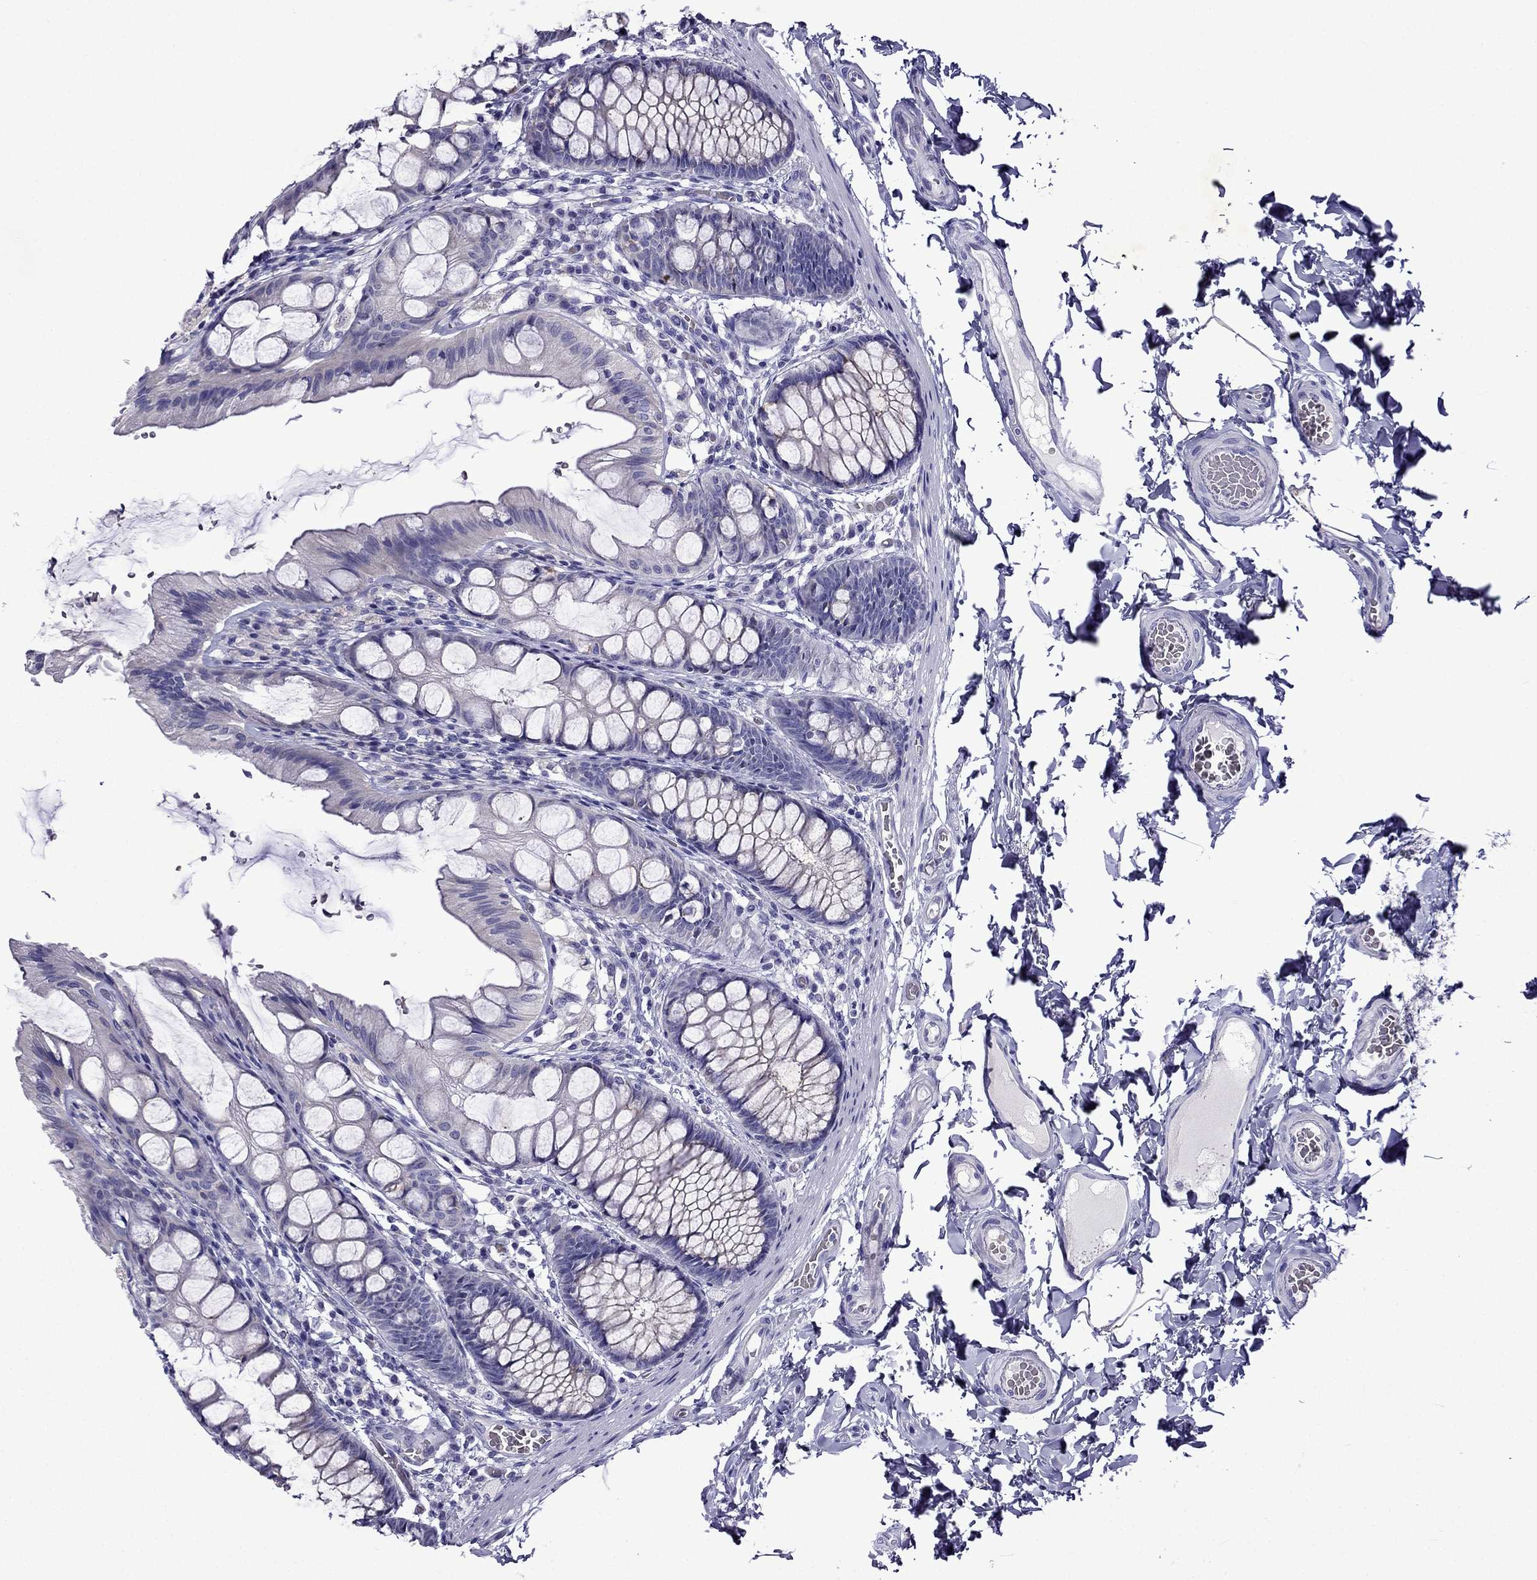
{"staining": {"intensity": "negative", "quantity": "none", "location": "none"}, "tissue": "colon", "cell_type": "Endothelial cells", "image_type": "normal", "snomed": [{"axis": "morphology", "description": "Normal tissue, NOS"}, {"axis": "topography", "description": "Colon"}], "caption": "This micrograph is of benign colon stained with immunohistochemistry (IHC) to label a protein in brown with the nuclei are counter-stained blue. There is no positivity in endothelial cells.", "gene": "TDRD1", "patient": {"sex": "male", "age": 47}}